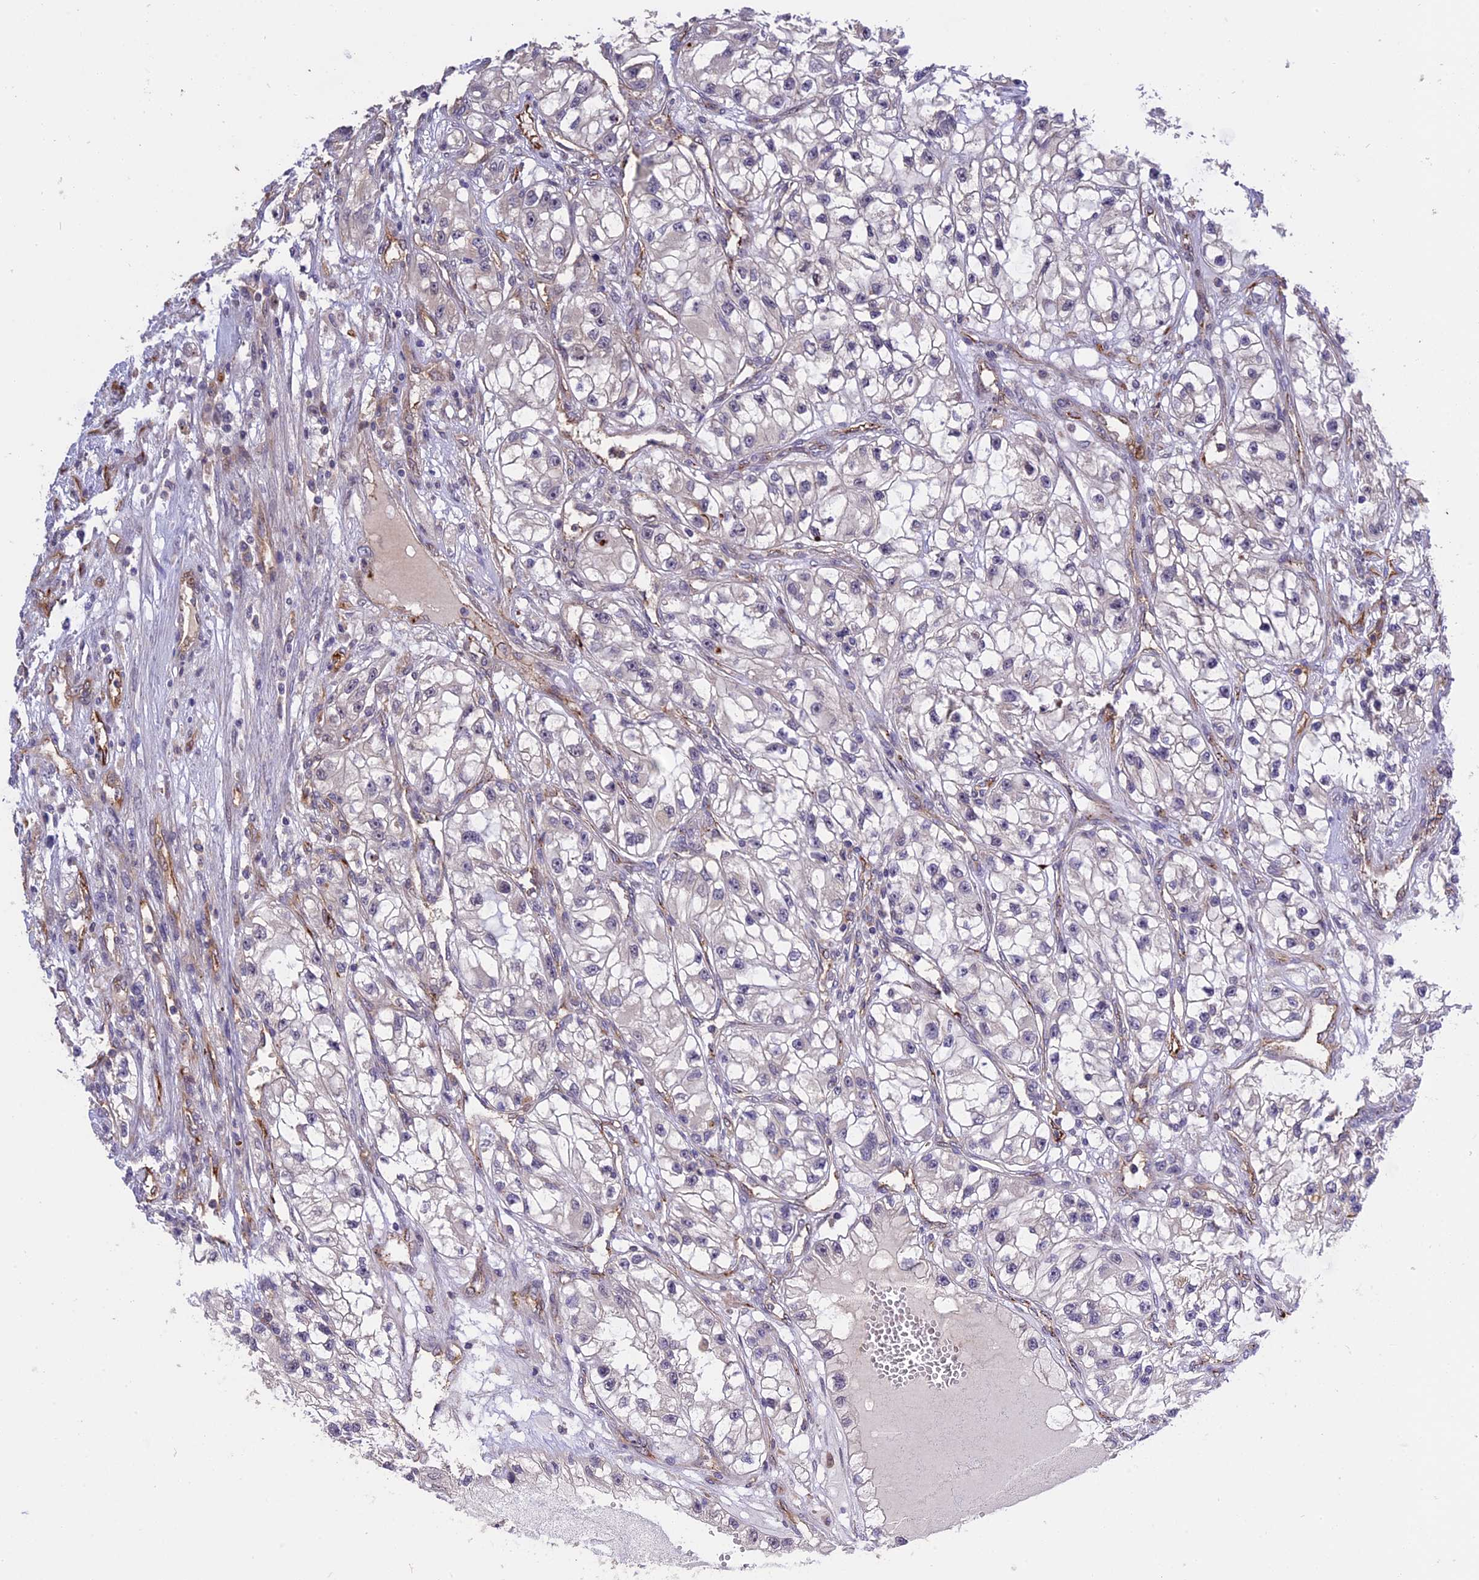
{"staining": {"intensity": "negative", "quantity": "none", "location": "none"}, "tissue": "renal cancer", "cell_type": "Tumor cells", "image_type": "cancer", "snomed": [{"axis": "morphology", "description": "Adenocarcinoma, NOS"}, {"axis": "topography", "description": "Kidney"}], "caption": "IHC of renal cancer exhibits no positivity in tumor cells.", "gene": "MFSD2A", "patient": {"sex": "female", "age": 57}}